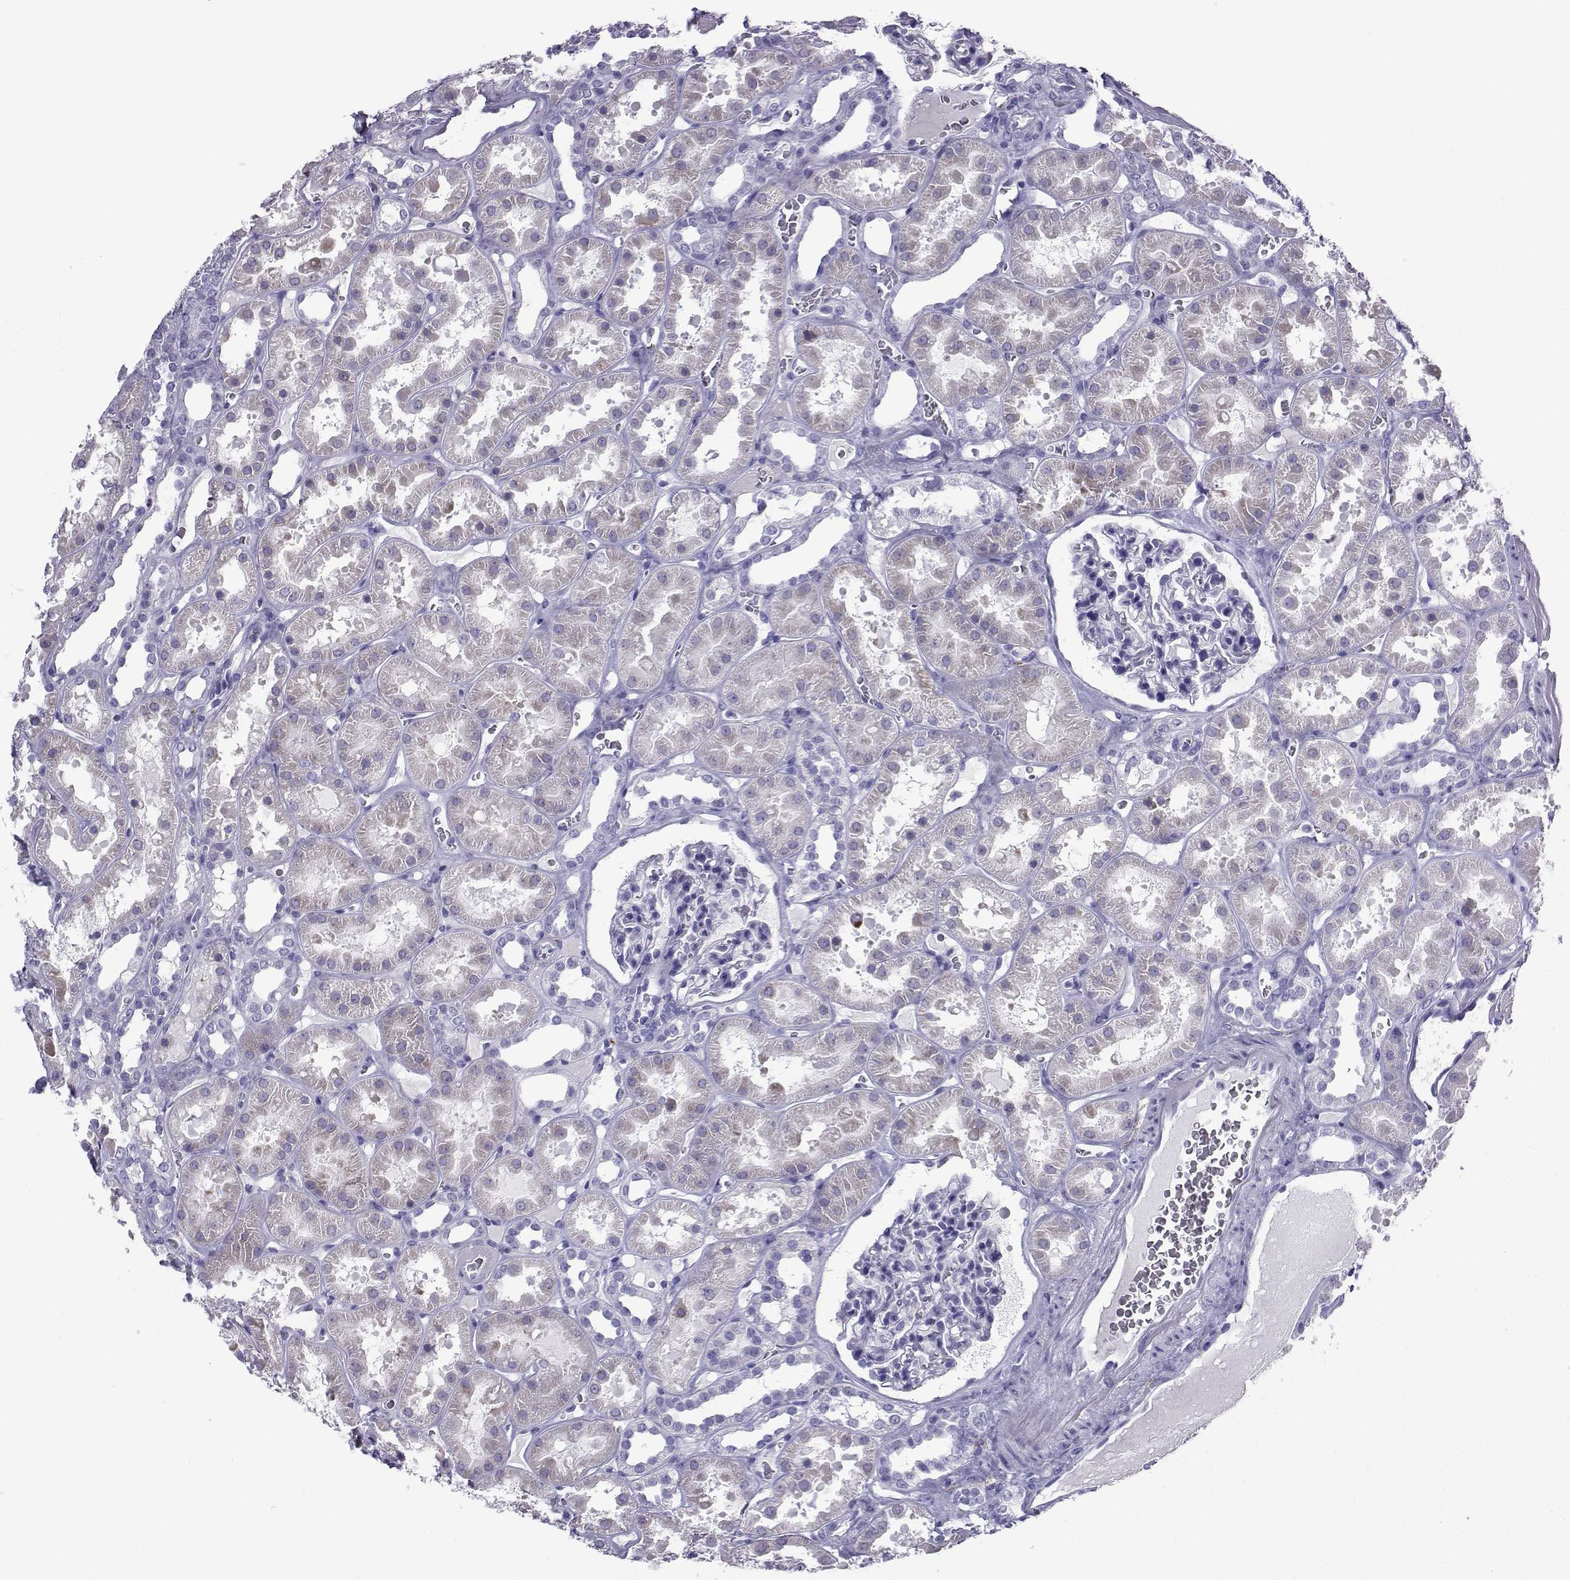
{"staining": {"intensity": "negative", "quantity": "none", "location": "none"}, "tissue": "kidney", "cell_type": "Cells in glomeruli", "image_type": "normal", "snomed": [{"axis": "morphology", "description": "Normal tissue, NOS"}, {"axis": "topography", "description": "Kidney"}], "caption": "Immunohistochemistry of normal human kidney displays no staining in cells in glomeruli. The staining is performed using DAB (3,3'-diaminobenzidine) brown chromogen with nuclei counter-stained in using hematoxylin.", "gene": "SLC18A2", "patient": {"sex": "female", "age": 41}}